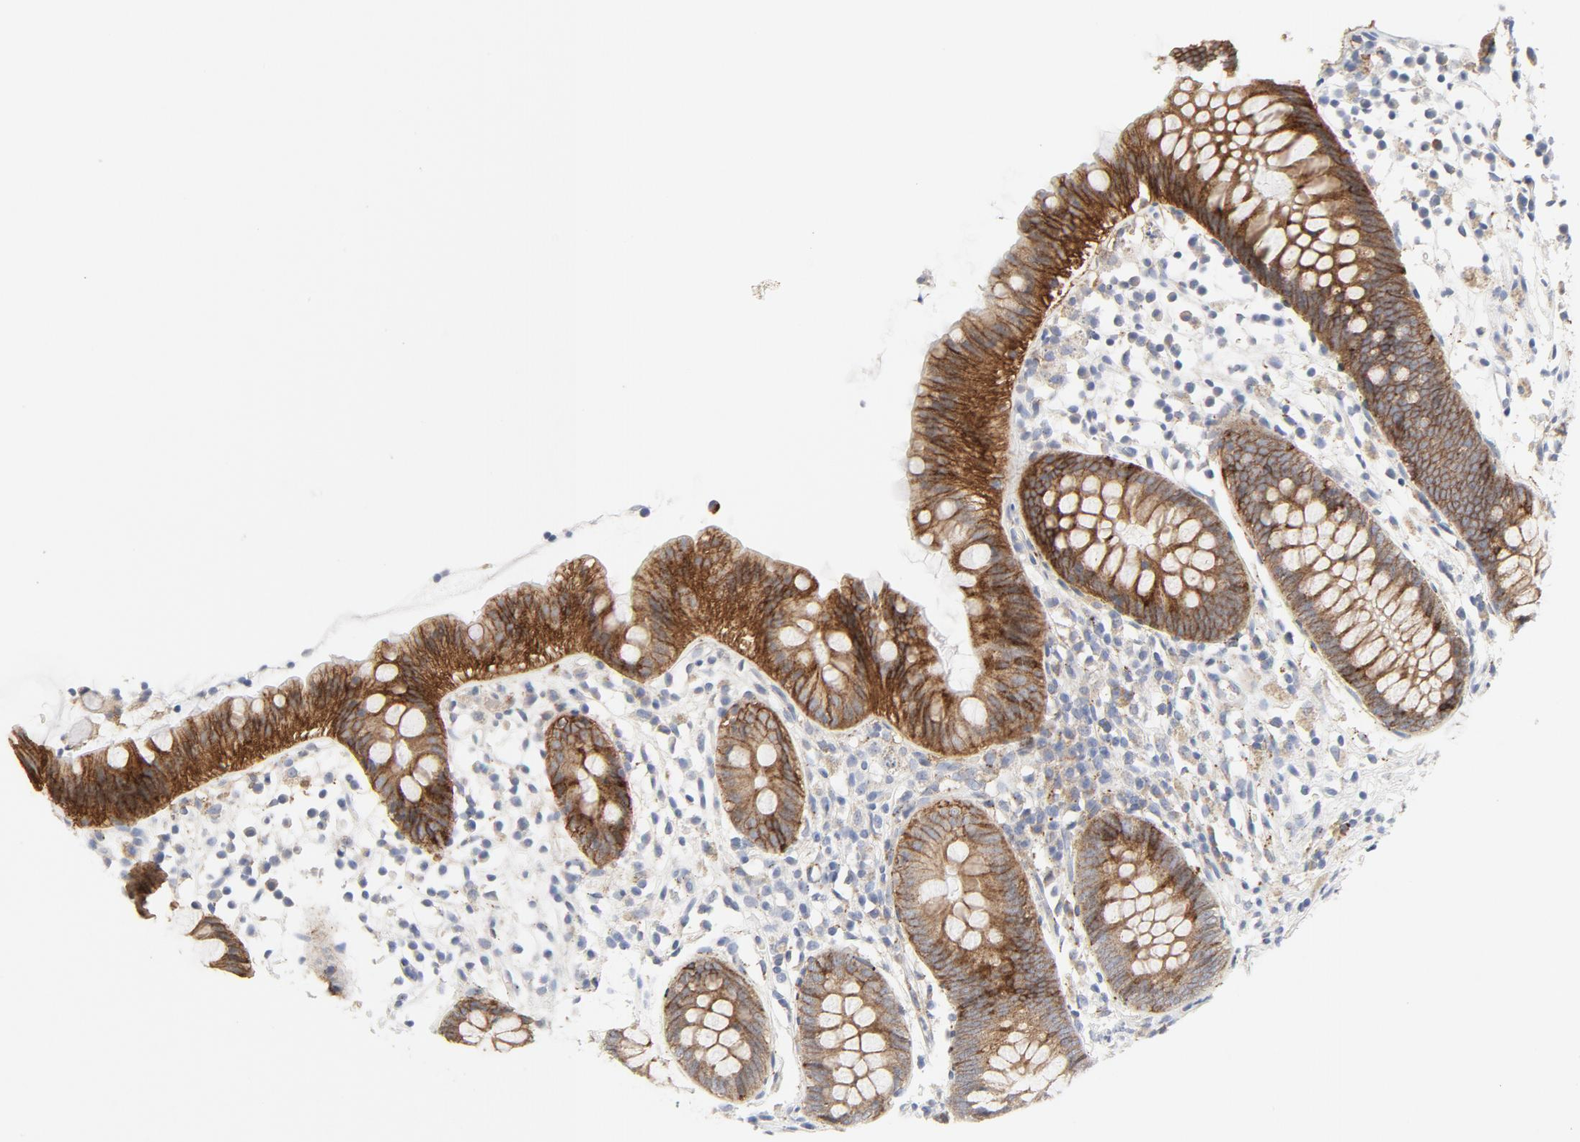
{"staining": {"intensity": "moderate", "quantity": ">75%", "location": "cytoplasmic/membranous"}, "tissue": "appendix", "cell_type": "Glandular cells", "image_type": "normal", "snomed": [{"axis": "morphology", "description": "Normal tissue, NOS"}, {"axis": "topography", "description": "Appendix"}], "caption": "The immunohistochemical stain labels moderate cytoplasmic/membranous positivity in glandular cells of normal appendix. Immunohistochemistry (ihc) stains the protein in brown and the nuclei are stained blue.", "gene": "LRP6", "patient": {"sex": "male", "age": 38}}